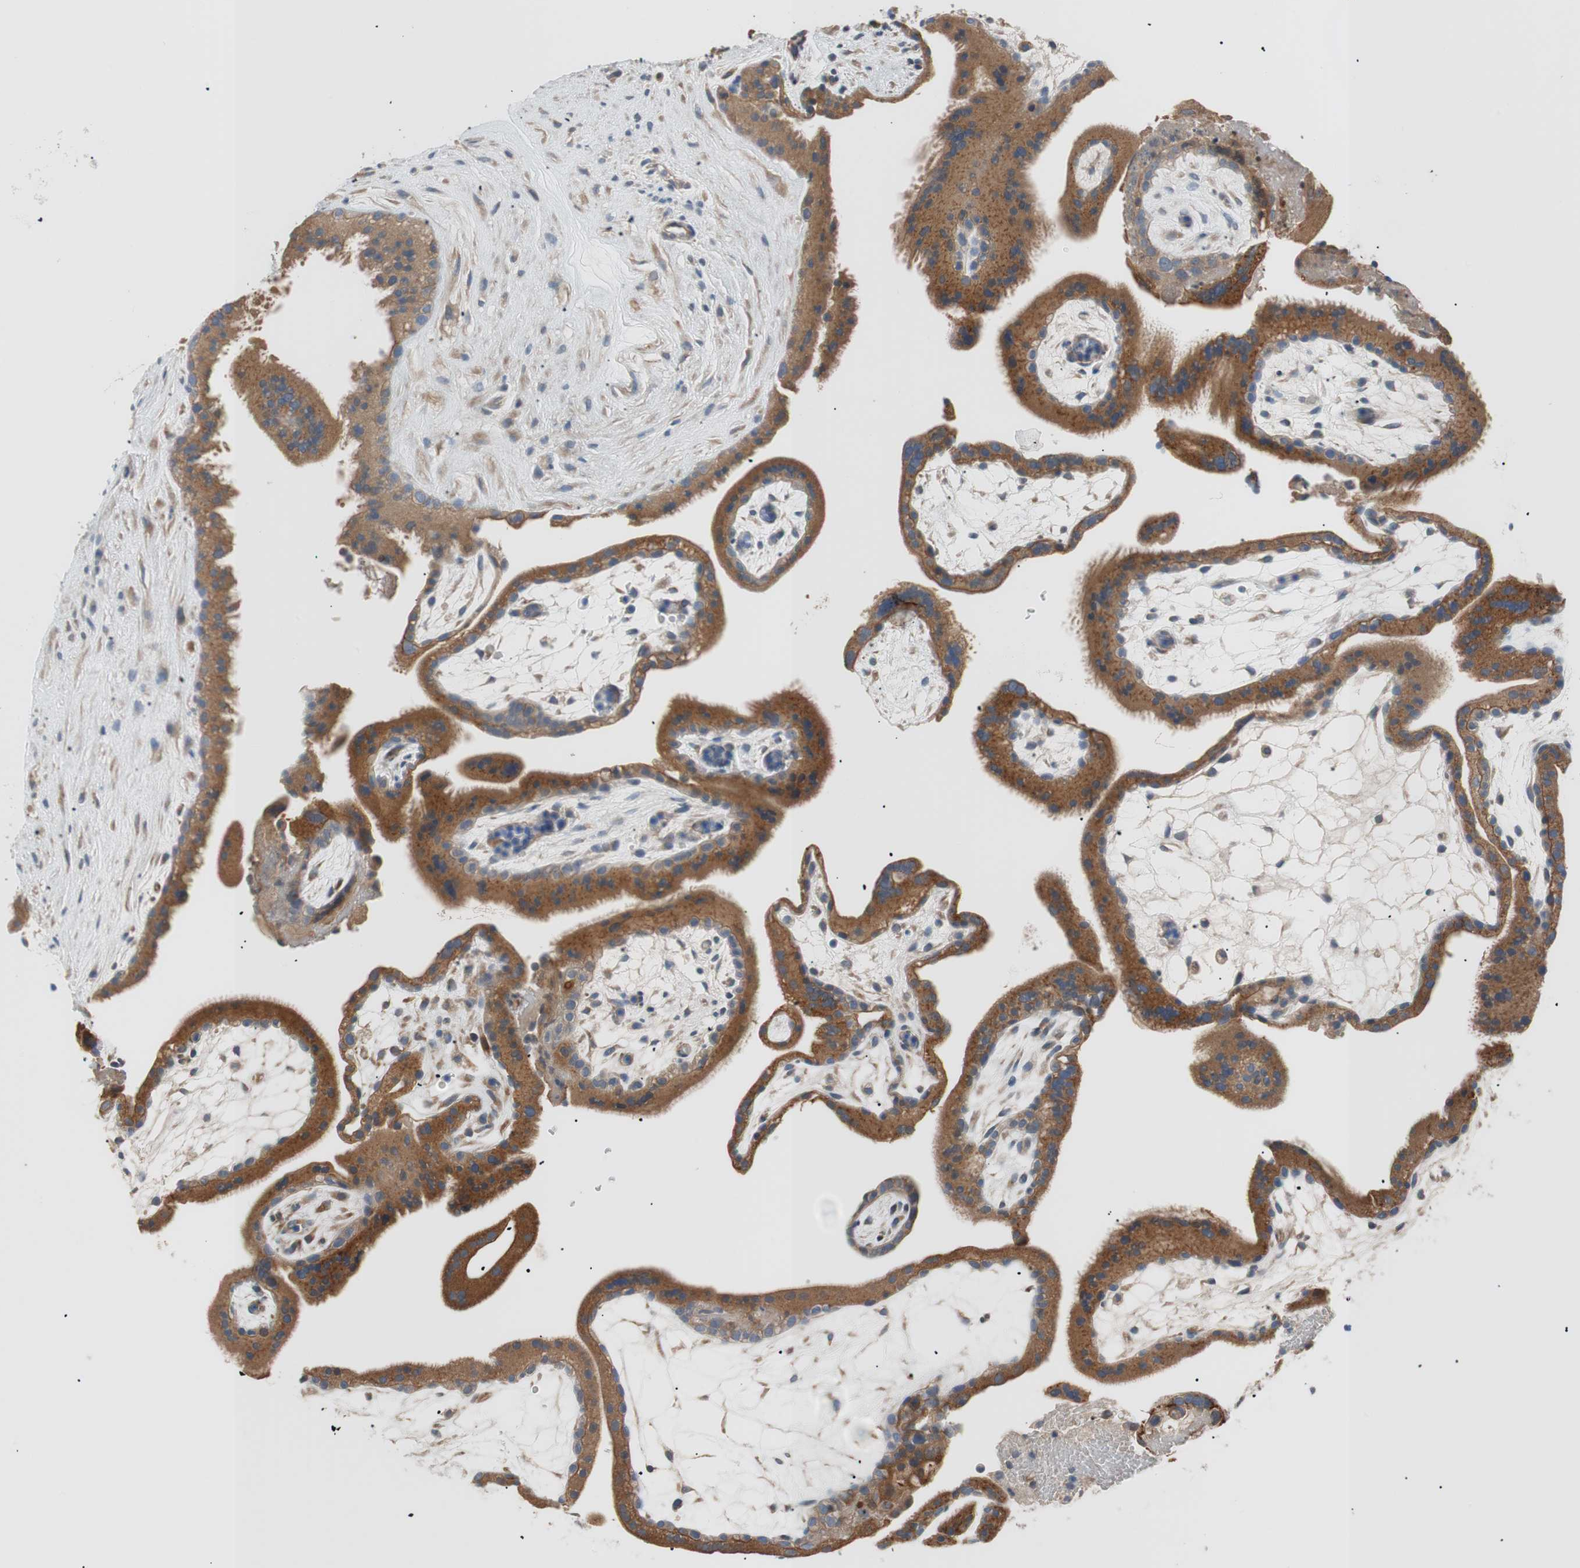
{"staining": {"intensity": "strong", "quantity": ">75%", "location": "cytoplasmic/membranous"}, "tissue": "placenta", "cell_type": "Trophoblastic cells", "image_type": "normal", "snomed": [{"axis": "morphology", "description": "Normal tissue, NOS"}, {"axis": "topography", "description": "Placenta"}], "caption": "Placenta stained with DAB immunohistochemistry (IHC) demonstrates high levels of strong cytoplasmic/membranous expression in about >75% of trophoblastic cells.", "gene": "FADS2", "patient": {"sex": "female", "age": 19}}